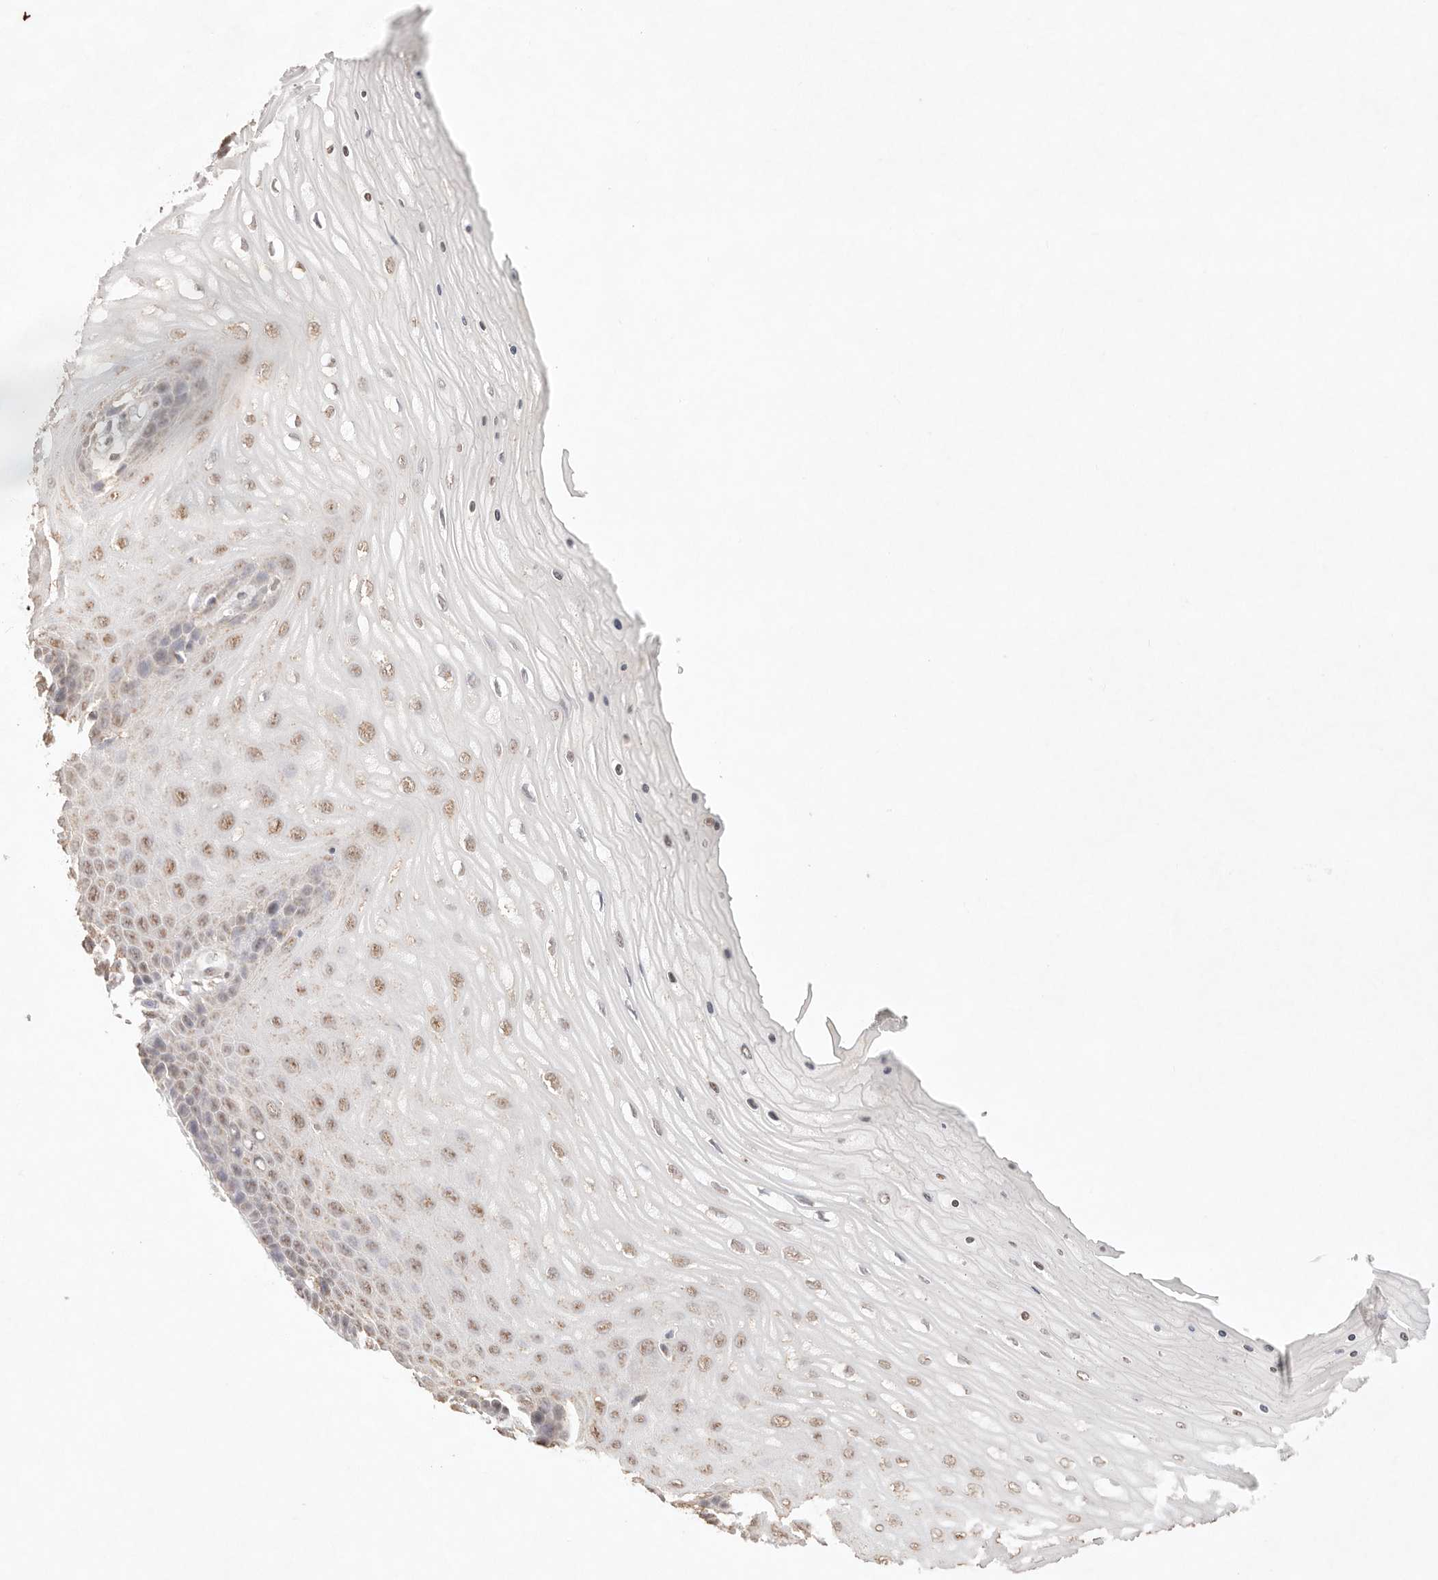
{"staining": {"intensity": "weak", "quantity": "<25%", "location": "cytoplasmic/membranous,nuclear"}, "tissue": "cervix", "cell_type": "Glandular cells", "image_type": "normal", "snomed": [{"axis": "morphology", "description": "Normal tissue, NOS"}, {"axis": "topography", "description": "Cervix"}], "caption": "High power microscopy histopathology image of an immunohistochemistry (IHC) photomicrograph of benign cervix, revealing no significant staining in glandular cells.", "gene": "IL1R2", "patient": {"sex": "female", "age": 55}}